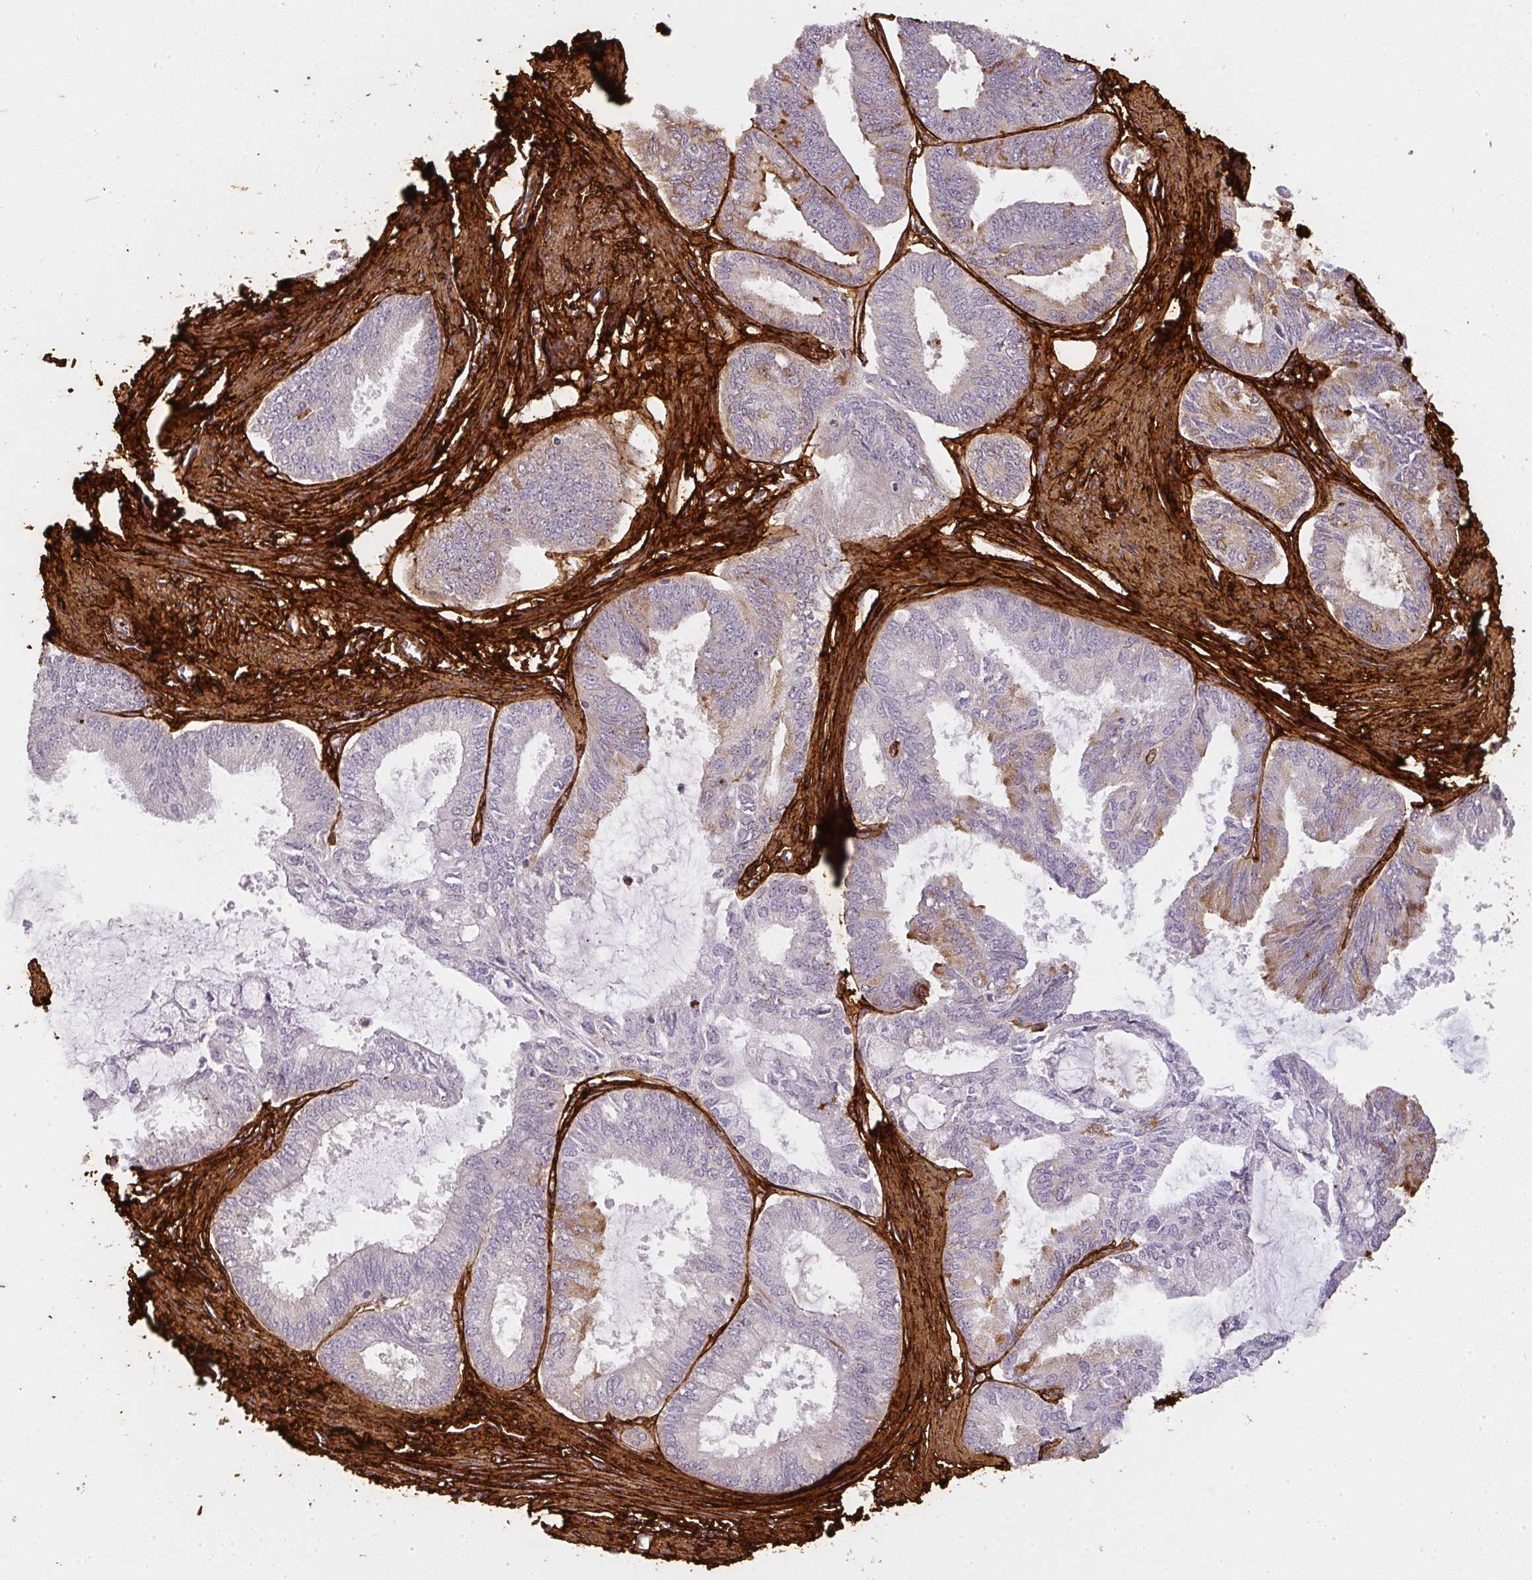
{"staining": {"intensity": "negative", "quantity": "none", "location": "none"}, "tissue": "endometrial cancer", "cell_type": "Tumor cells", "image_type": "cancer", "snomed": [{"axis": "morphology", "description": "Adenocarcinoma, NOS"}, {"axis": "topography", "description": "Endometrium"}], "caption": "Image shows no significant protein positivity in tumor cells of adenocarcinoma (endometrial).", "gene": "COL3A1", "patient": {"sex": "female", "age": 86}}